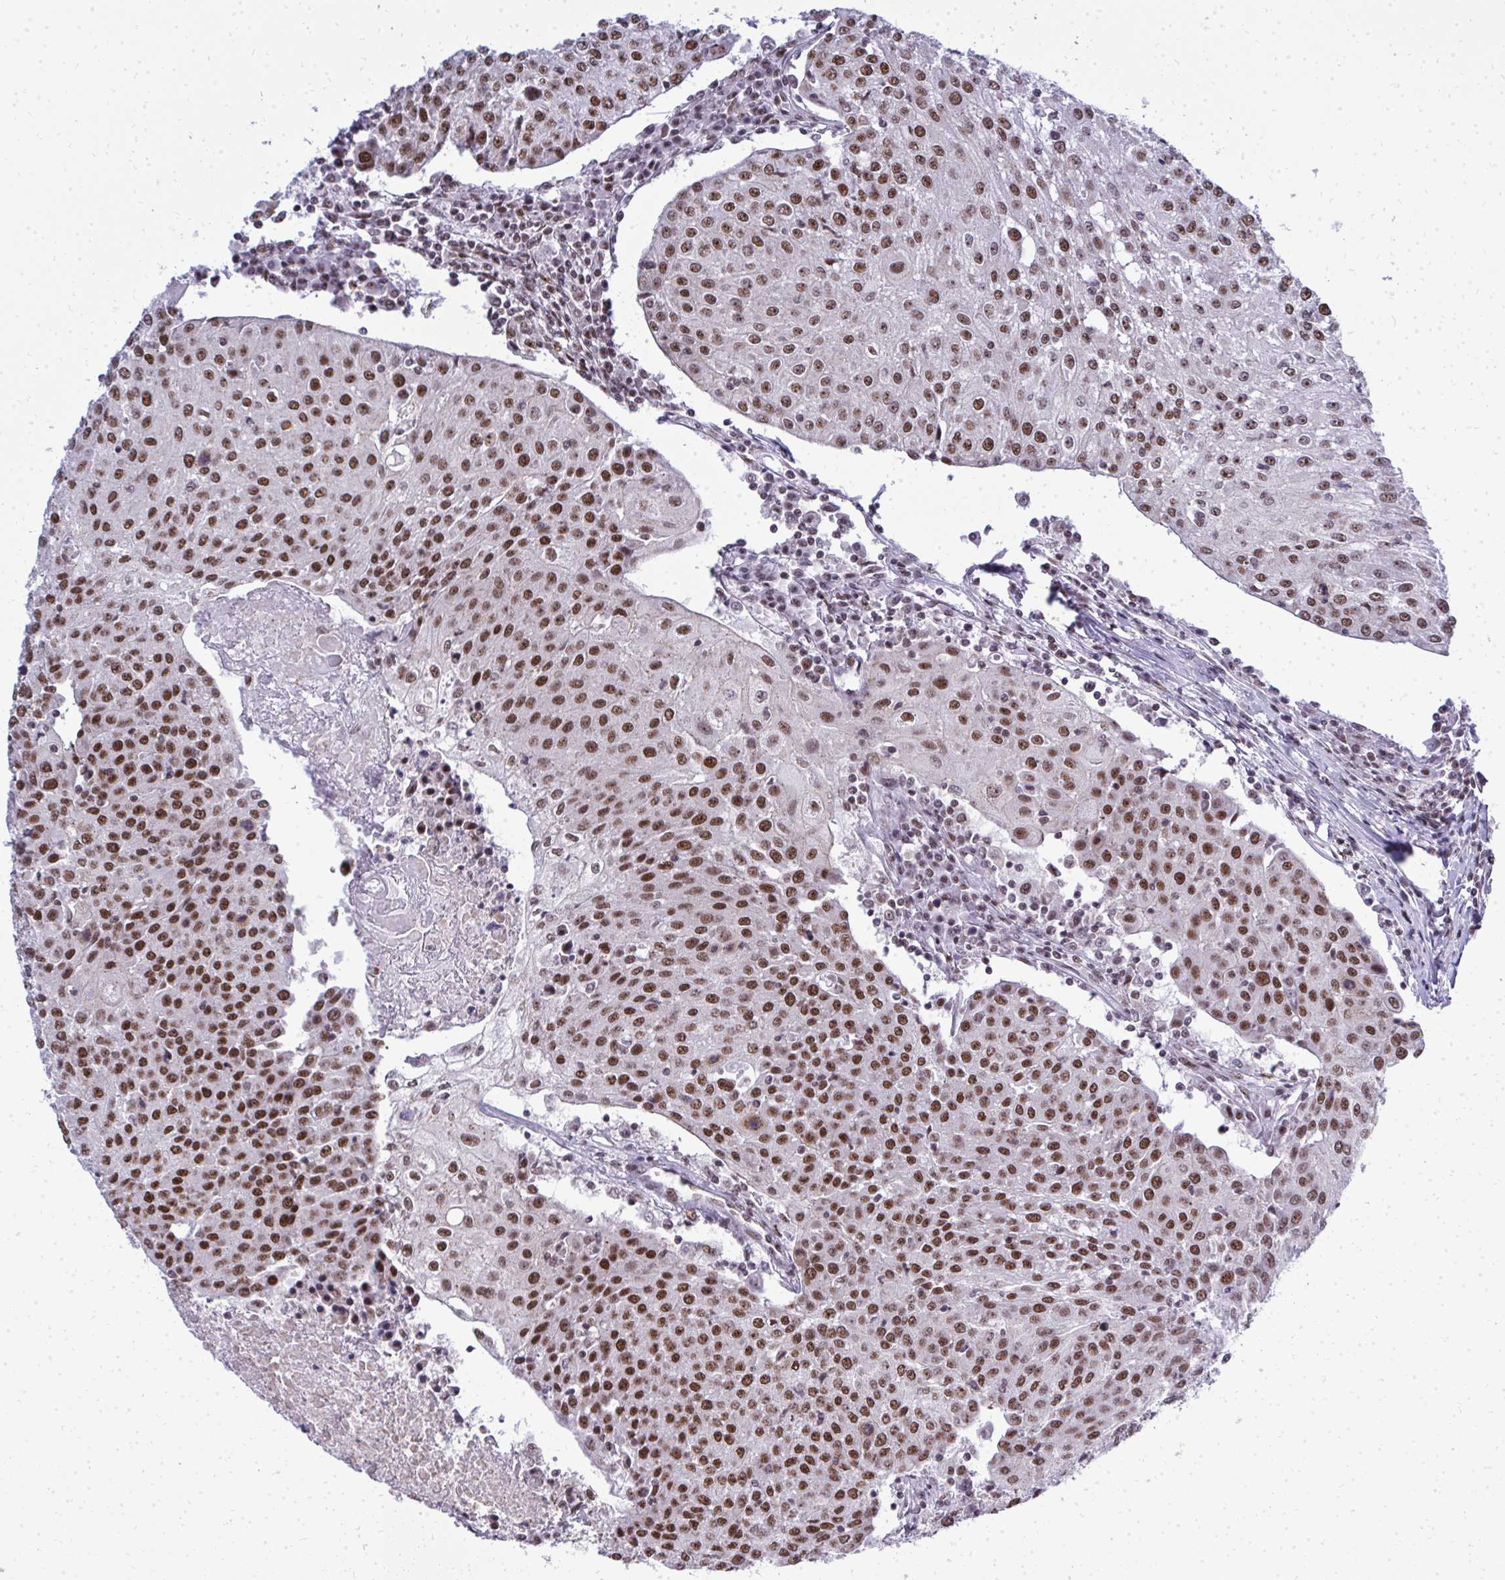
{"staining": {"intensity": "moderate", "quantity": ">75%", "location": "nuclear"}, "tissue": "urothelial cancer", "cell_type": "Tumor cells", "image_type": "cancer", "snomed": [{"axis": "morphology", "description": "Urothelial carcinoma, High grade"}, {"axis": "topography", "description": "Urinary bladder"}], "caption": "High-grade urothelial carcinoma stained with a protein marker displays moderate staining in tumor cells.", "gene": "SIRT7", "patient": {"sex": "female", "age": 85}}